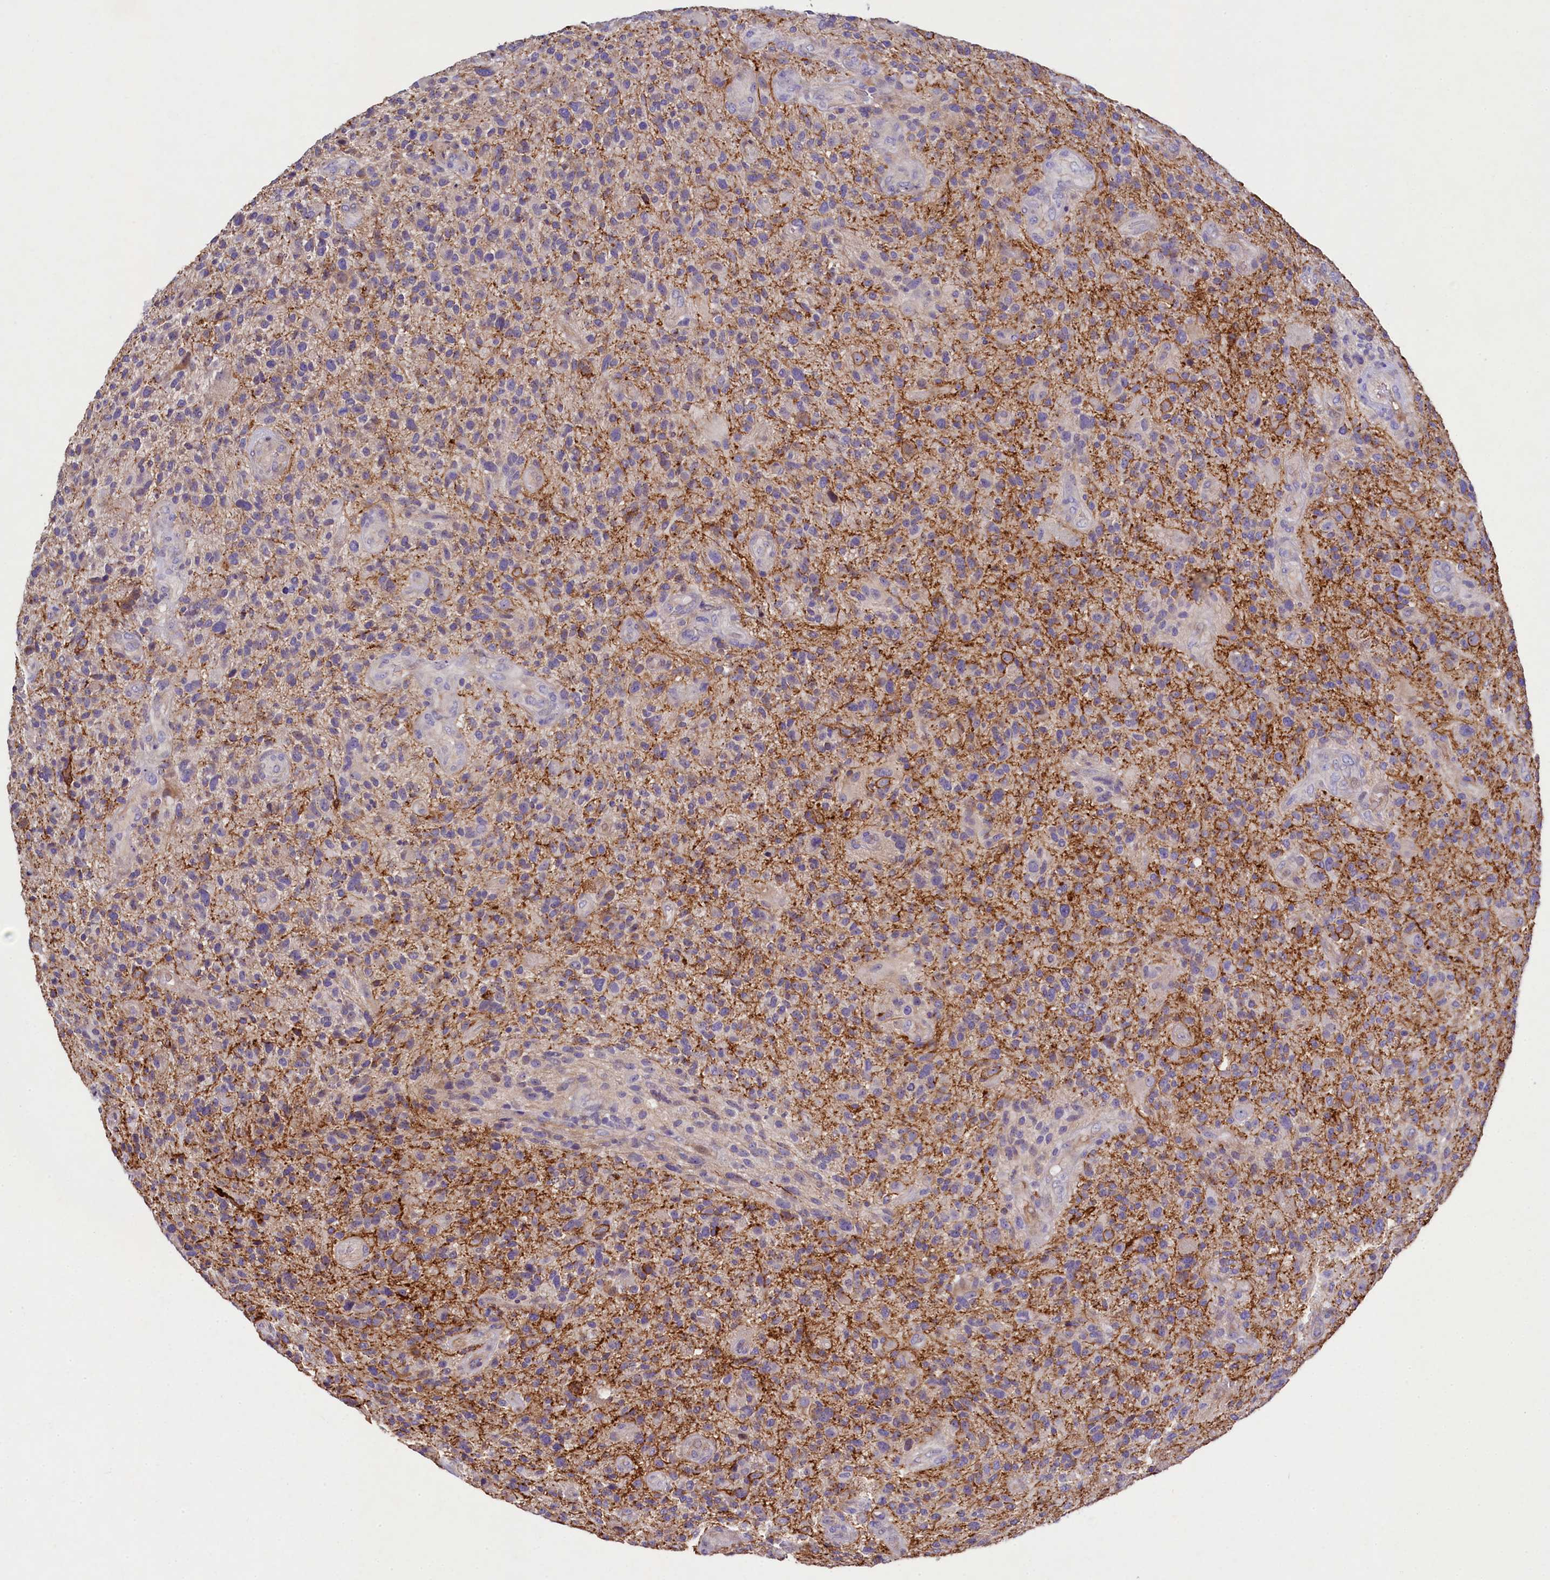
{"staining": {"intensity": "negative", "quantity": "none", "location": "none"}, "tissue": "glioma", "cell_type": "Tumor cells", "image_type": "cancer", "snomed": [{"axis": "morphology", "description": "Glioma, malignant, High grade"}, {"axis": "topography", "description": "Brain"}], "caption": "A micrograph of human glioma is negative for staining in tumor cells. (IHC, brightfield microscopy, high magnification).", "gene": "FXYD6", "patient": {"sex": "male", "age": 47}}